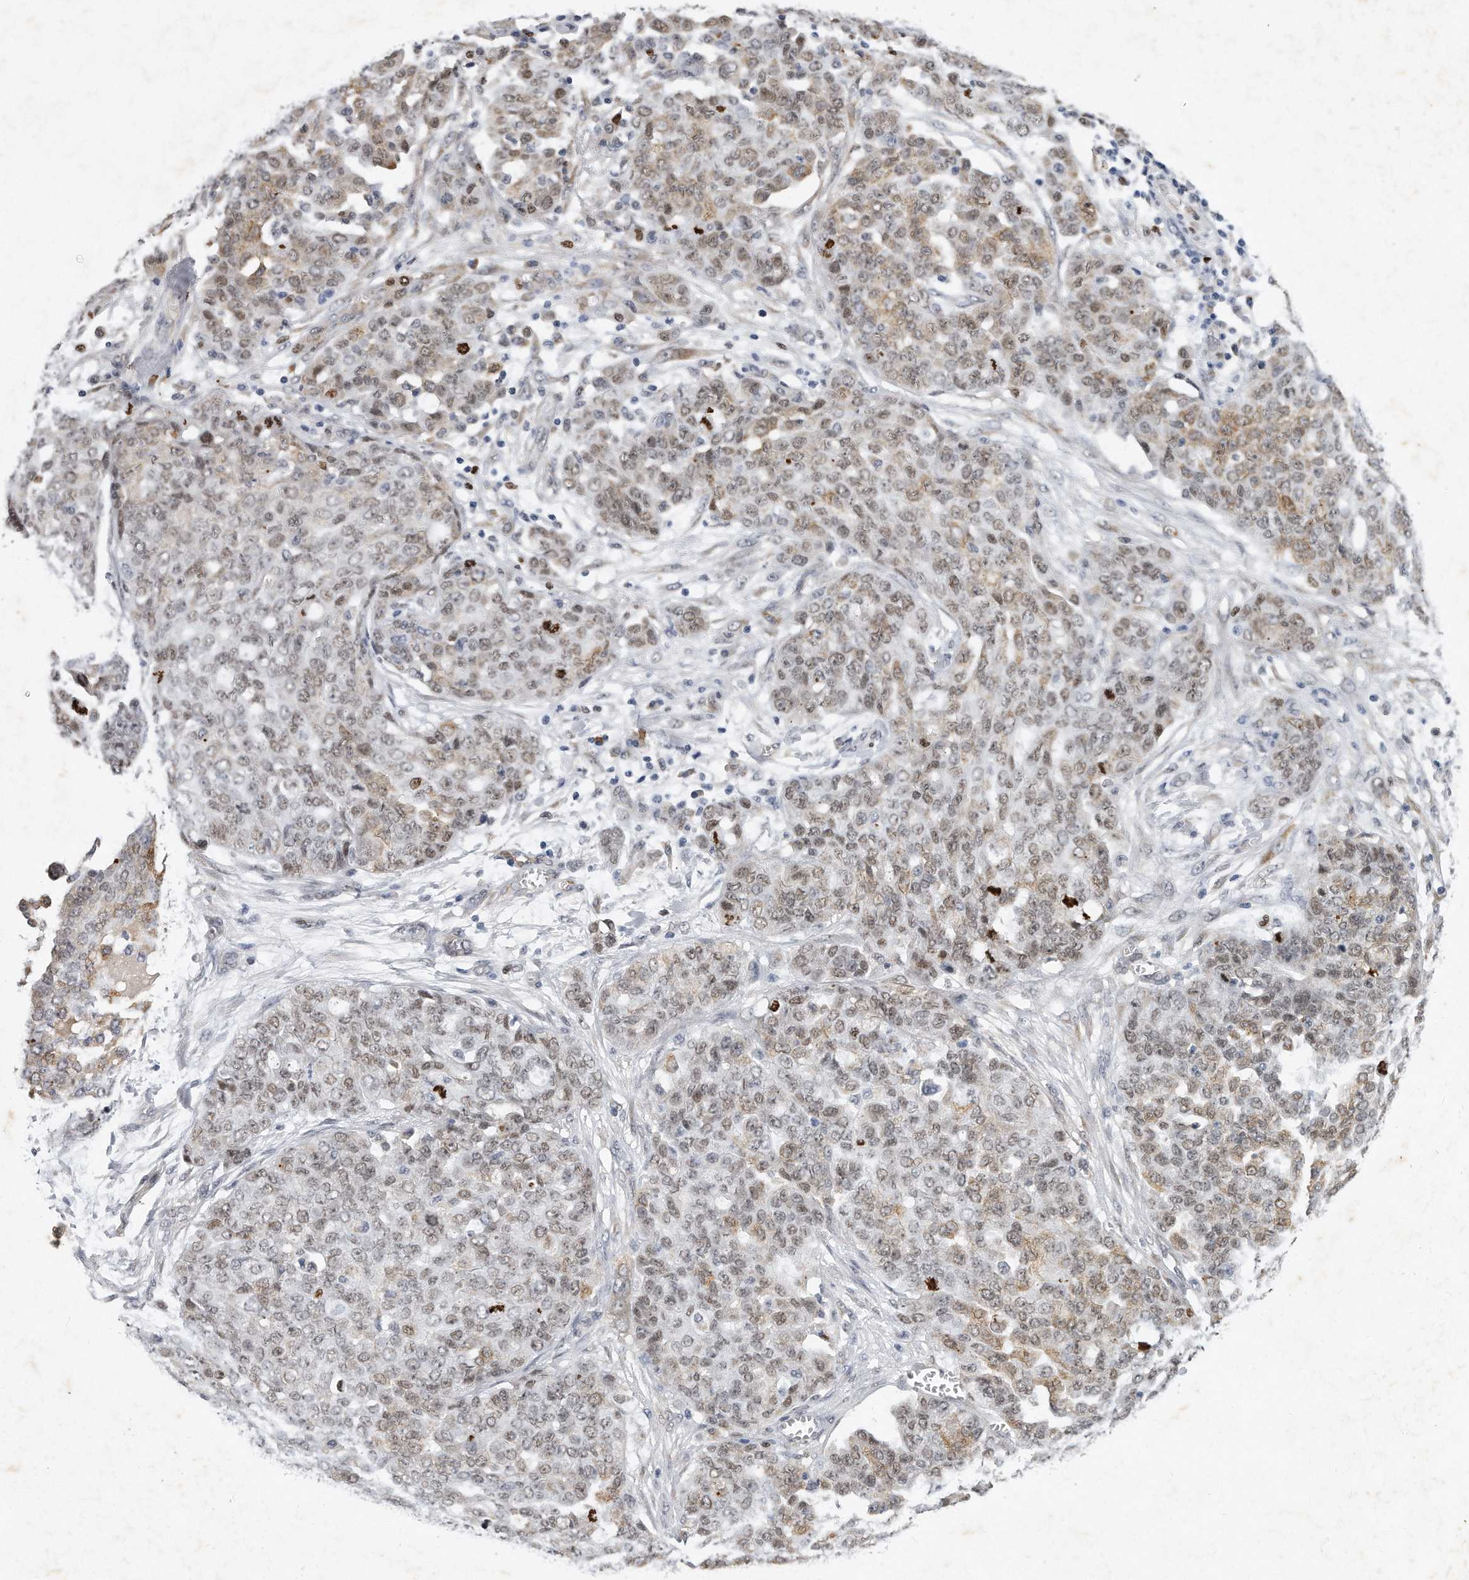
{"staining": {"intensity": "moderate", "quantity": ">75%", "location": "cytoplasmic/membranous,nuclear"}, "tissue": "ovarian cancer", "cell_type": "Tumor cells", "image_type": "cancer", "snomed": [{"axis": "morphology", "description": "Cystadenocarcinoma, serous, NOS"}, {"axis": "topography", "description": "Soft tissue"}, {"axis": "topography", "description": "Ovary"}], "caption": "Human ovarian serous cystadenocarcinoma stained with a protein marker displays moderate staining in tumor cells.", "gene": "CTBP2", "patient": {"sex": "female", "age": 57}}